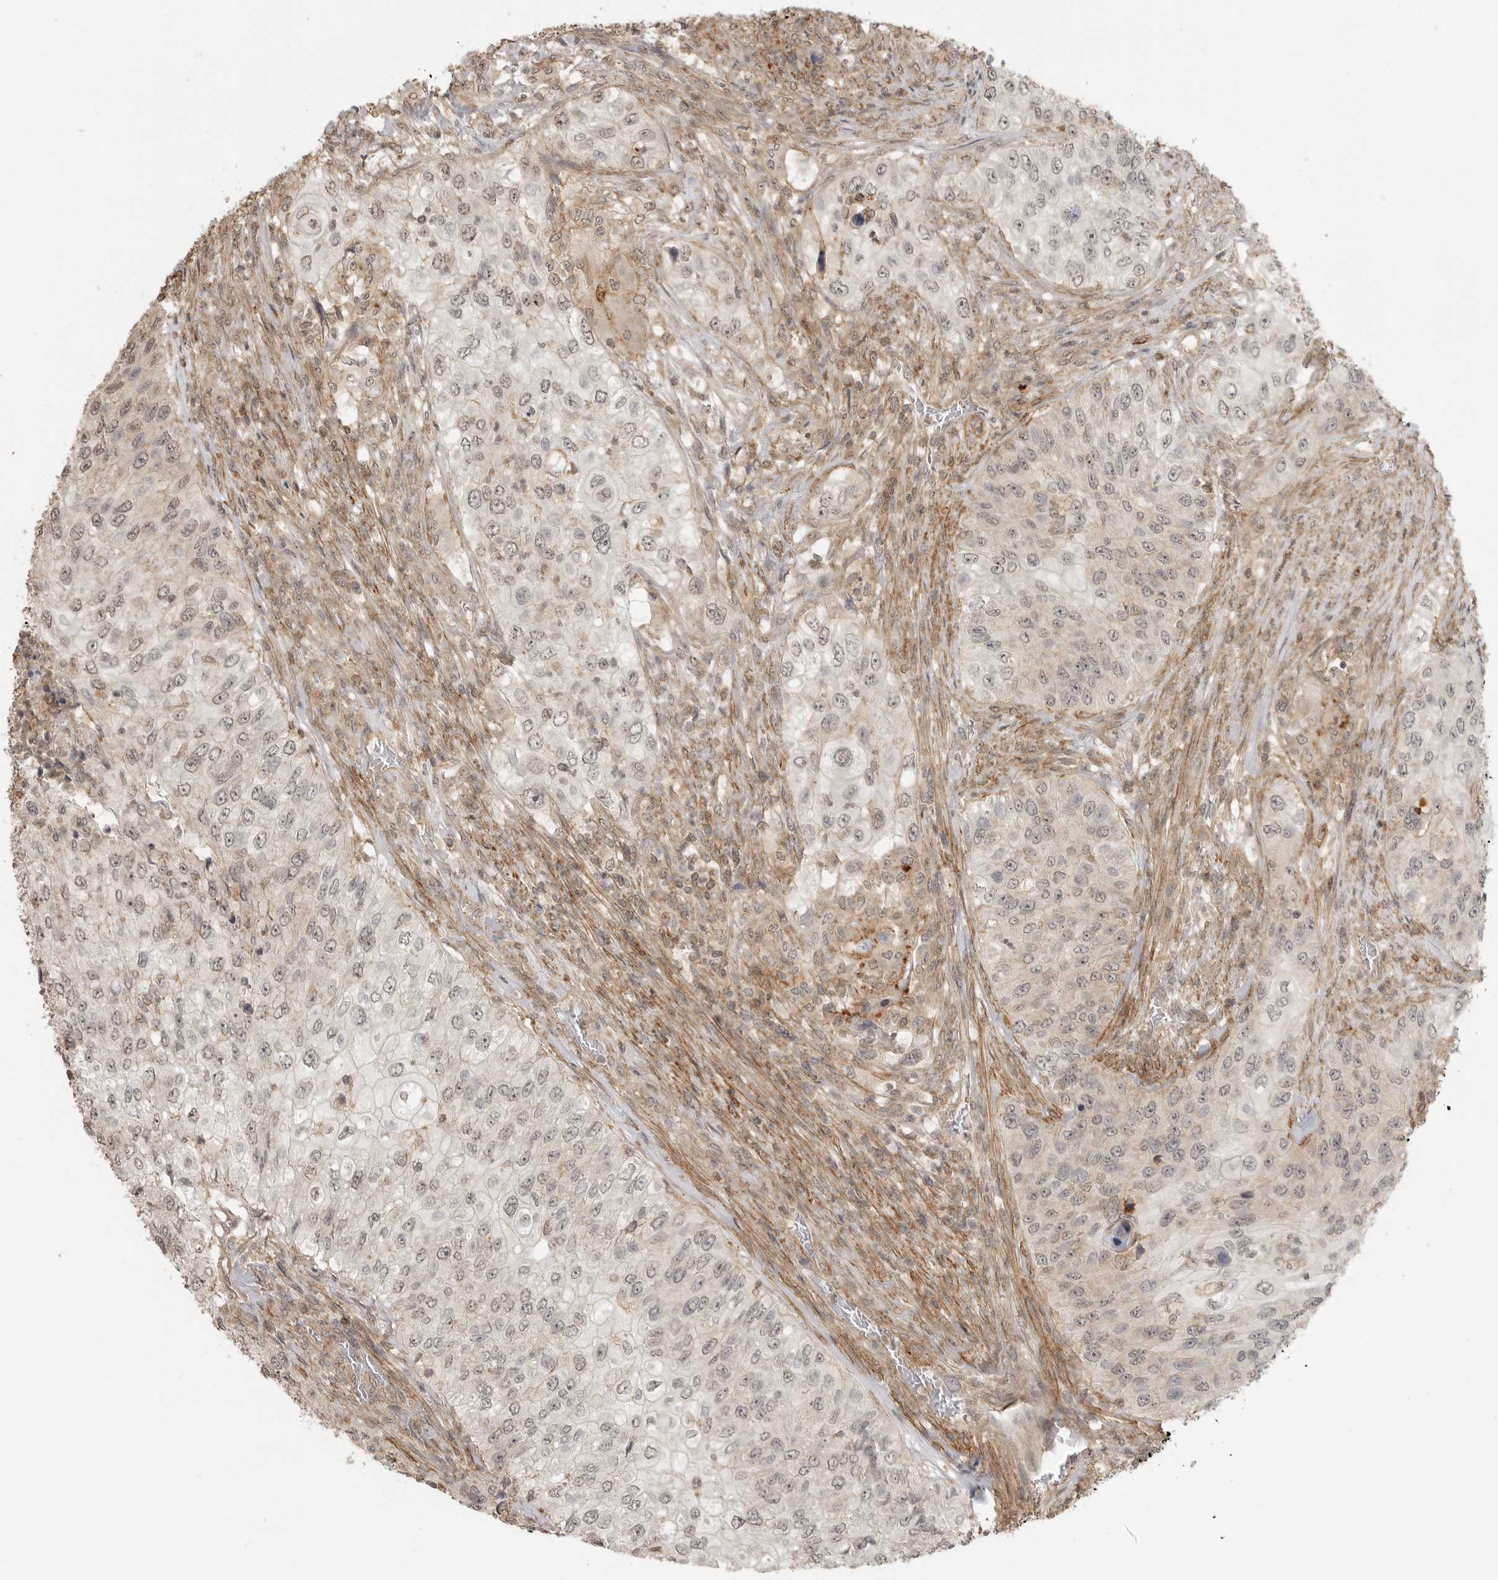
{"staining": {"intensity": "weak", "quantity": "25%-75%", "location": "nuclear"}, "tissue": "urothelial cancer", "cell_type": "Tumor cells", "image_type": "cancer", "snomed": [{"axis": "morphology", "description": "Urothelial carcinoma, High grade"}, {"axis": "topography", "description": "Urinary bladder"}], "caption": "DAB (3,3'-diaminobenzidine) immunohistochemical staining of urothelial carcinoma (high-grade) reveals weak nuclear protein positivity in approximately 25%-75% of tumor cells.", "gene": "GPC2", "patient": {"sex": "female", "age": 60}}